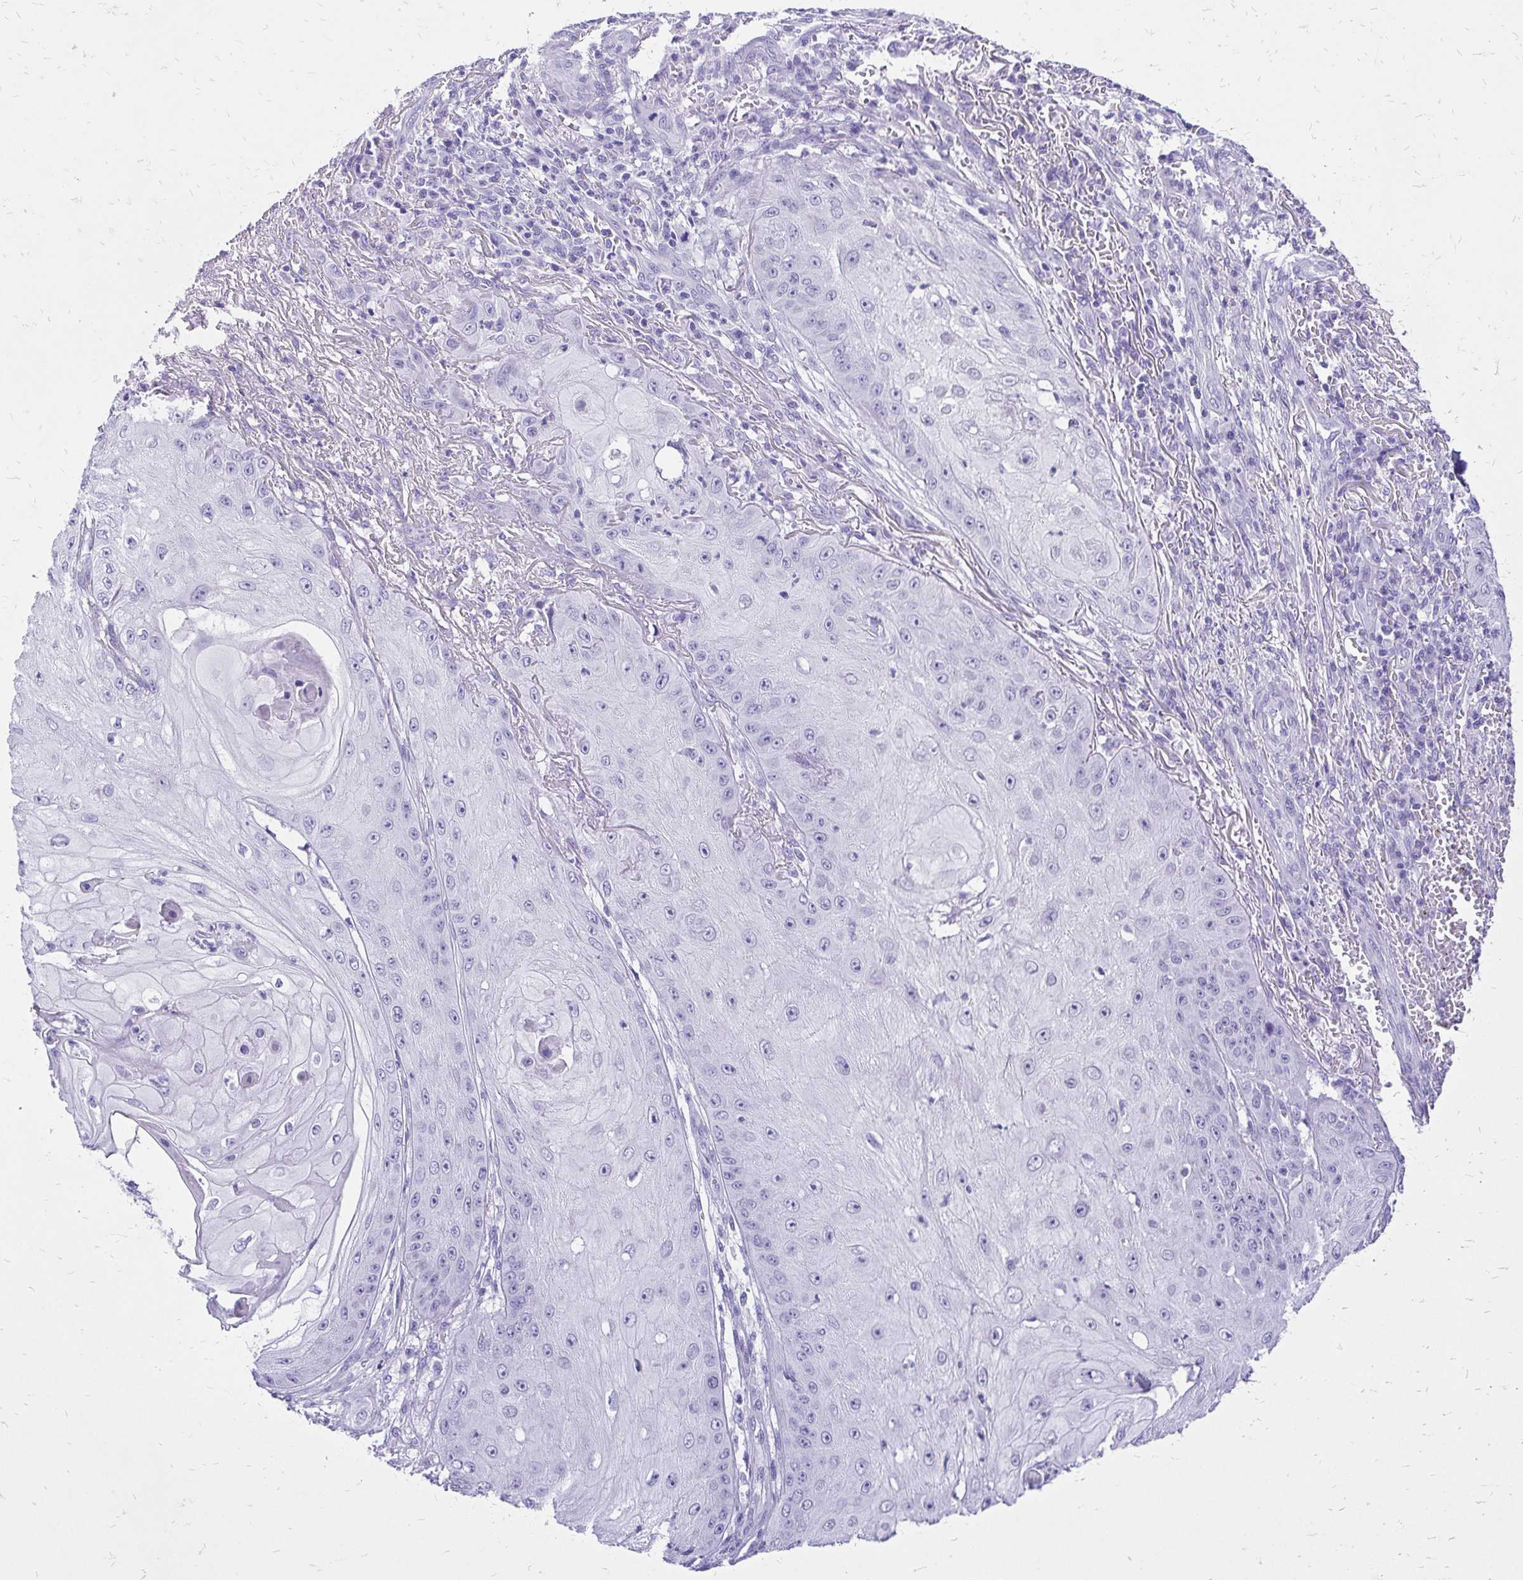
{"staining": {"intensity": "negative", "quantity": "none", "location": "none"}, "tissue": "skin cancer", "cell_type": "Tumor cells", "image_type": "cancer", "snomed": [{"axis": "morphology", "description": "Squamous cell carcinoma, NOS"}, {"axis": "topography", "description": "Skin"}], "caption": "The micrograph exhibits no significant staining in tumor cells of skin squamous cell carcinoma.", "gene": "SLC32A1", "patient": {"sex": "male", "age": 70}}